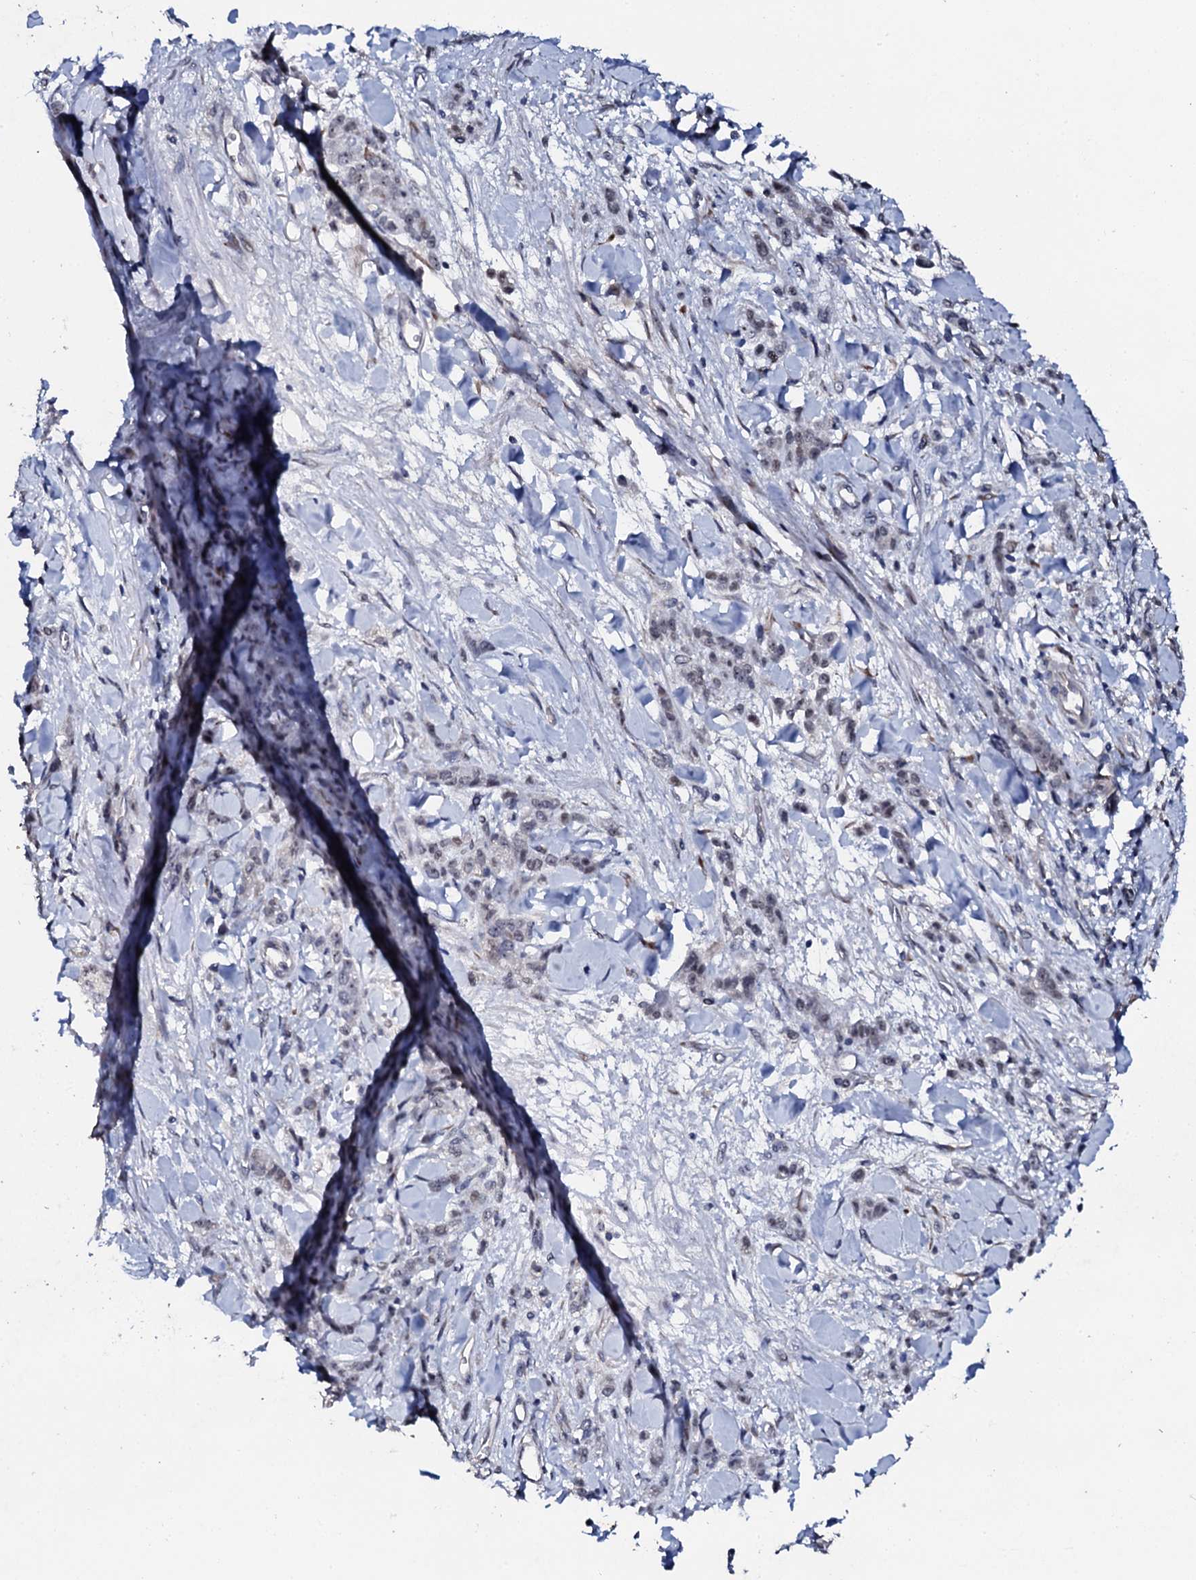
{"staining": {"intensity": "negative", "quantity": "none", "location": "none"}, "tissue": "stomach cancer", "cell_type": "Tumor cells", "image_type": "cancer", "snomed": [{"axis": "morphology", "description": "Normal tissue, NOS"}, {"axis": "morphology", "description": "Adenocarcinoma, NOS"}, {"axis": "topography", "description": "Stomach"}], "caption": "The image demonstrates no significant expression in tumor cells of stomach cancer (adenocarcinoma). (Immunohistochemistry, brightfield microscopy, high magnification).", "gene": "FAM111A", "patient": {"sex": "male", "age": 82}}